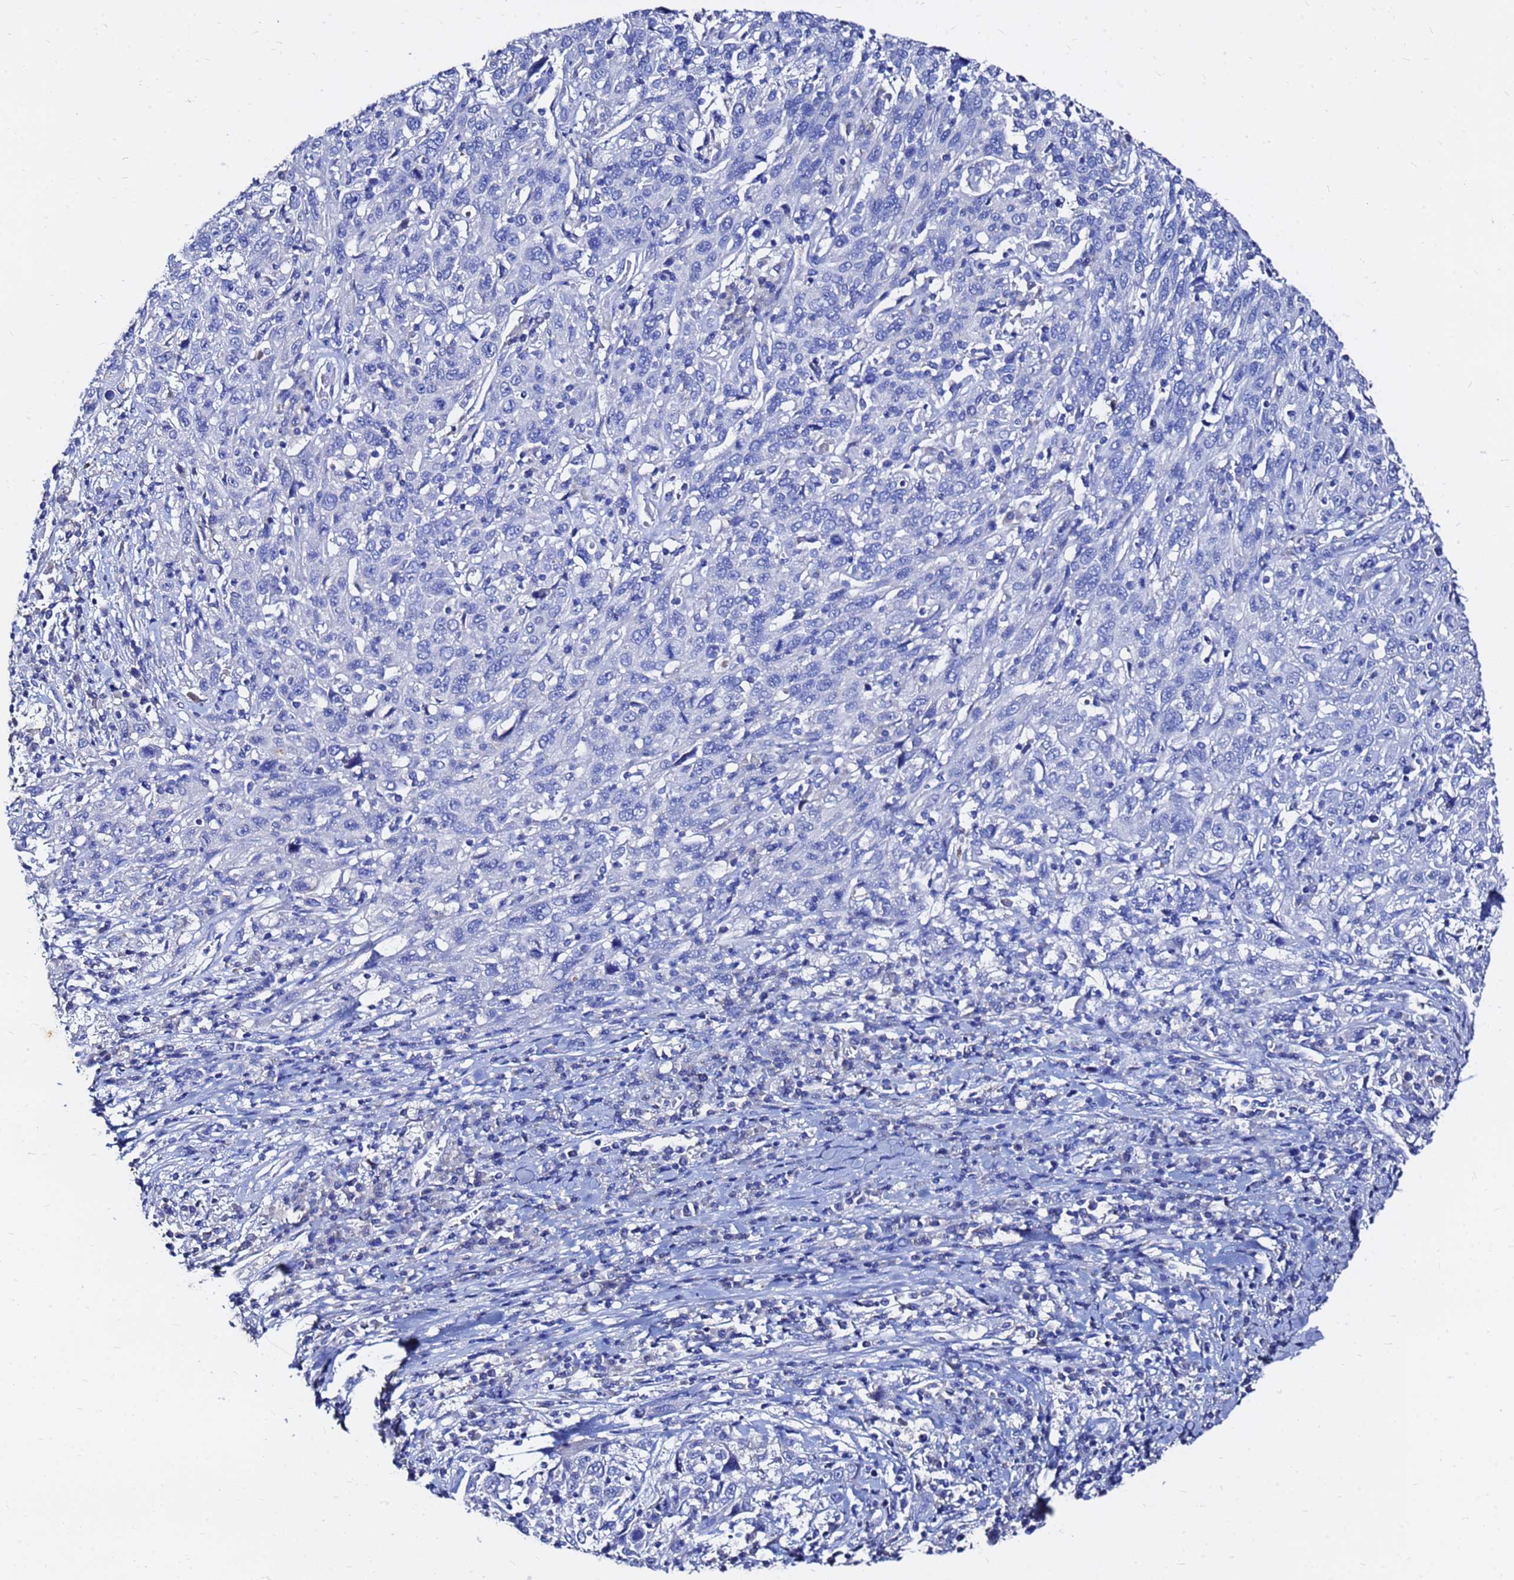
{"staining": {"intensity": "negative", "quantity": "none", "location": "none"}, "tissue": "cervical cancer", "cell_type": "Tumor cells", "image_type": "cancer", "snomed": [{"axis": "morphology", "description": "Squamous cell carcinoma, NOS"}, {"axis": "topography", "description": "Cervix"}], "caption": "Cervical cancer was stained to show a protein in brown. There is no significant positivity in tumor cells.", "gene": "FAM183A", "patient": {"sex": "female", "age": 46}}